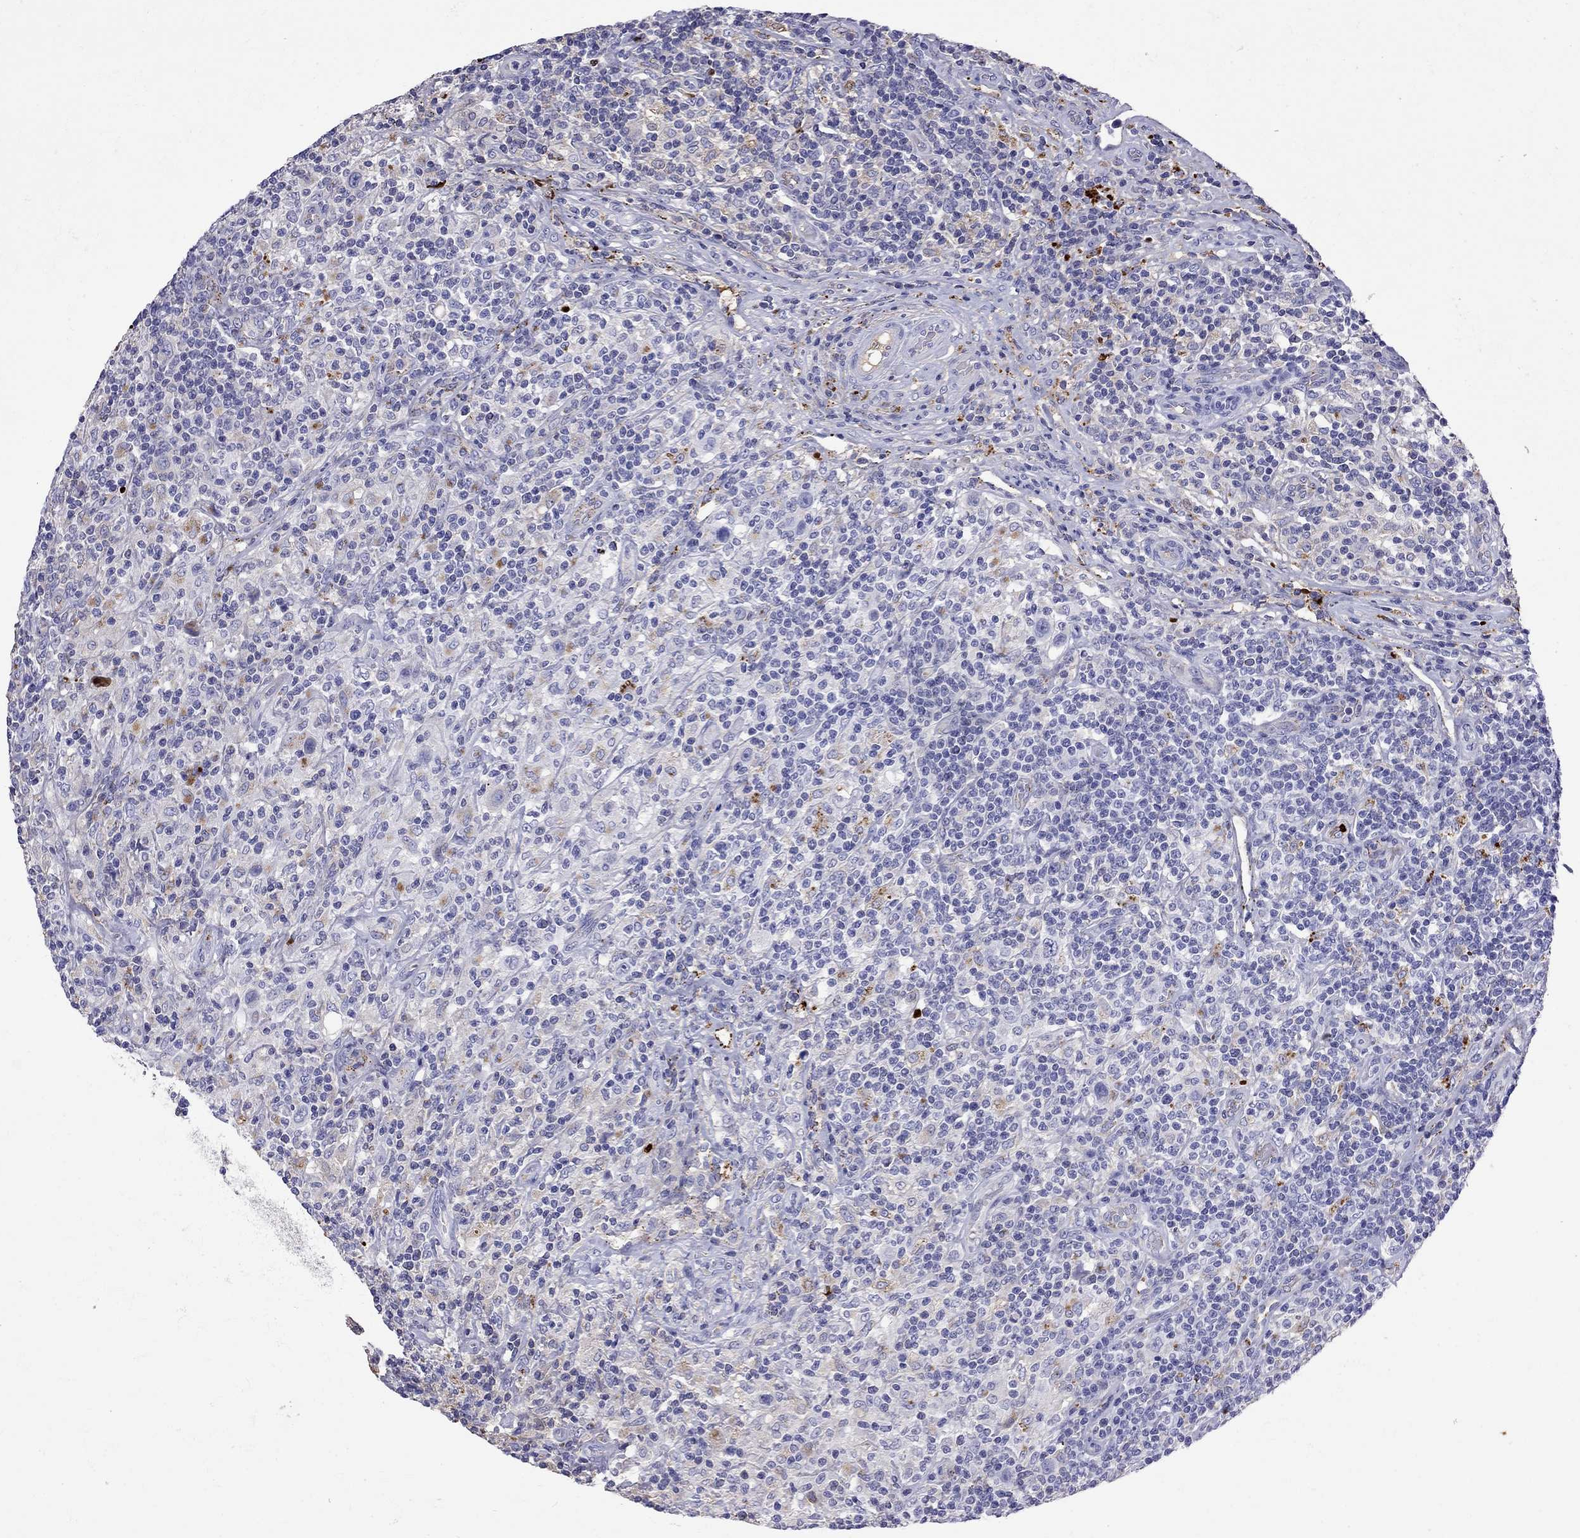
{"staining": {"intensity": "negative", "quantity": "none", "location": "none"}, "tissue": "lymphoma", "cell_type": "Tumor cells", "image_type": "cancer", "snomed": [{"axis": "morphology", "description": "Hodgkin's disease, NOS"}, {"axis": "topography", "description": "Lymph node"}], "caption": "Immunohistochemical staining of human lymphoma reveals no significant expression in tumor cells.", "gene": "SERPINA3", "patient": {"sex": "male", "age": 70}}